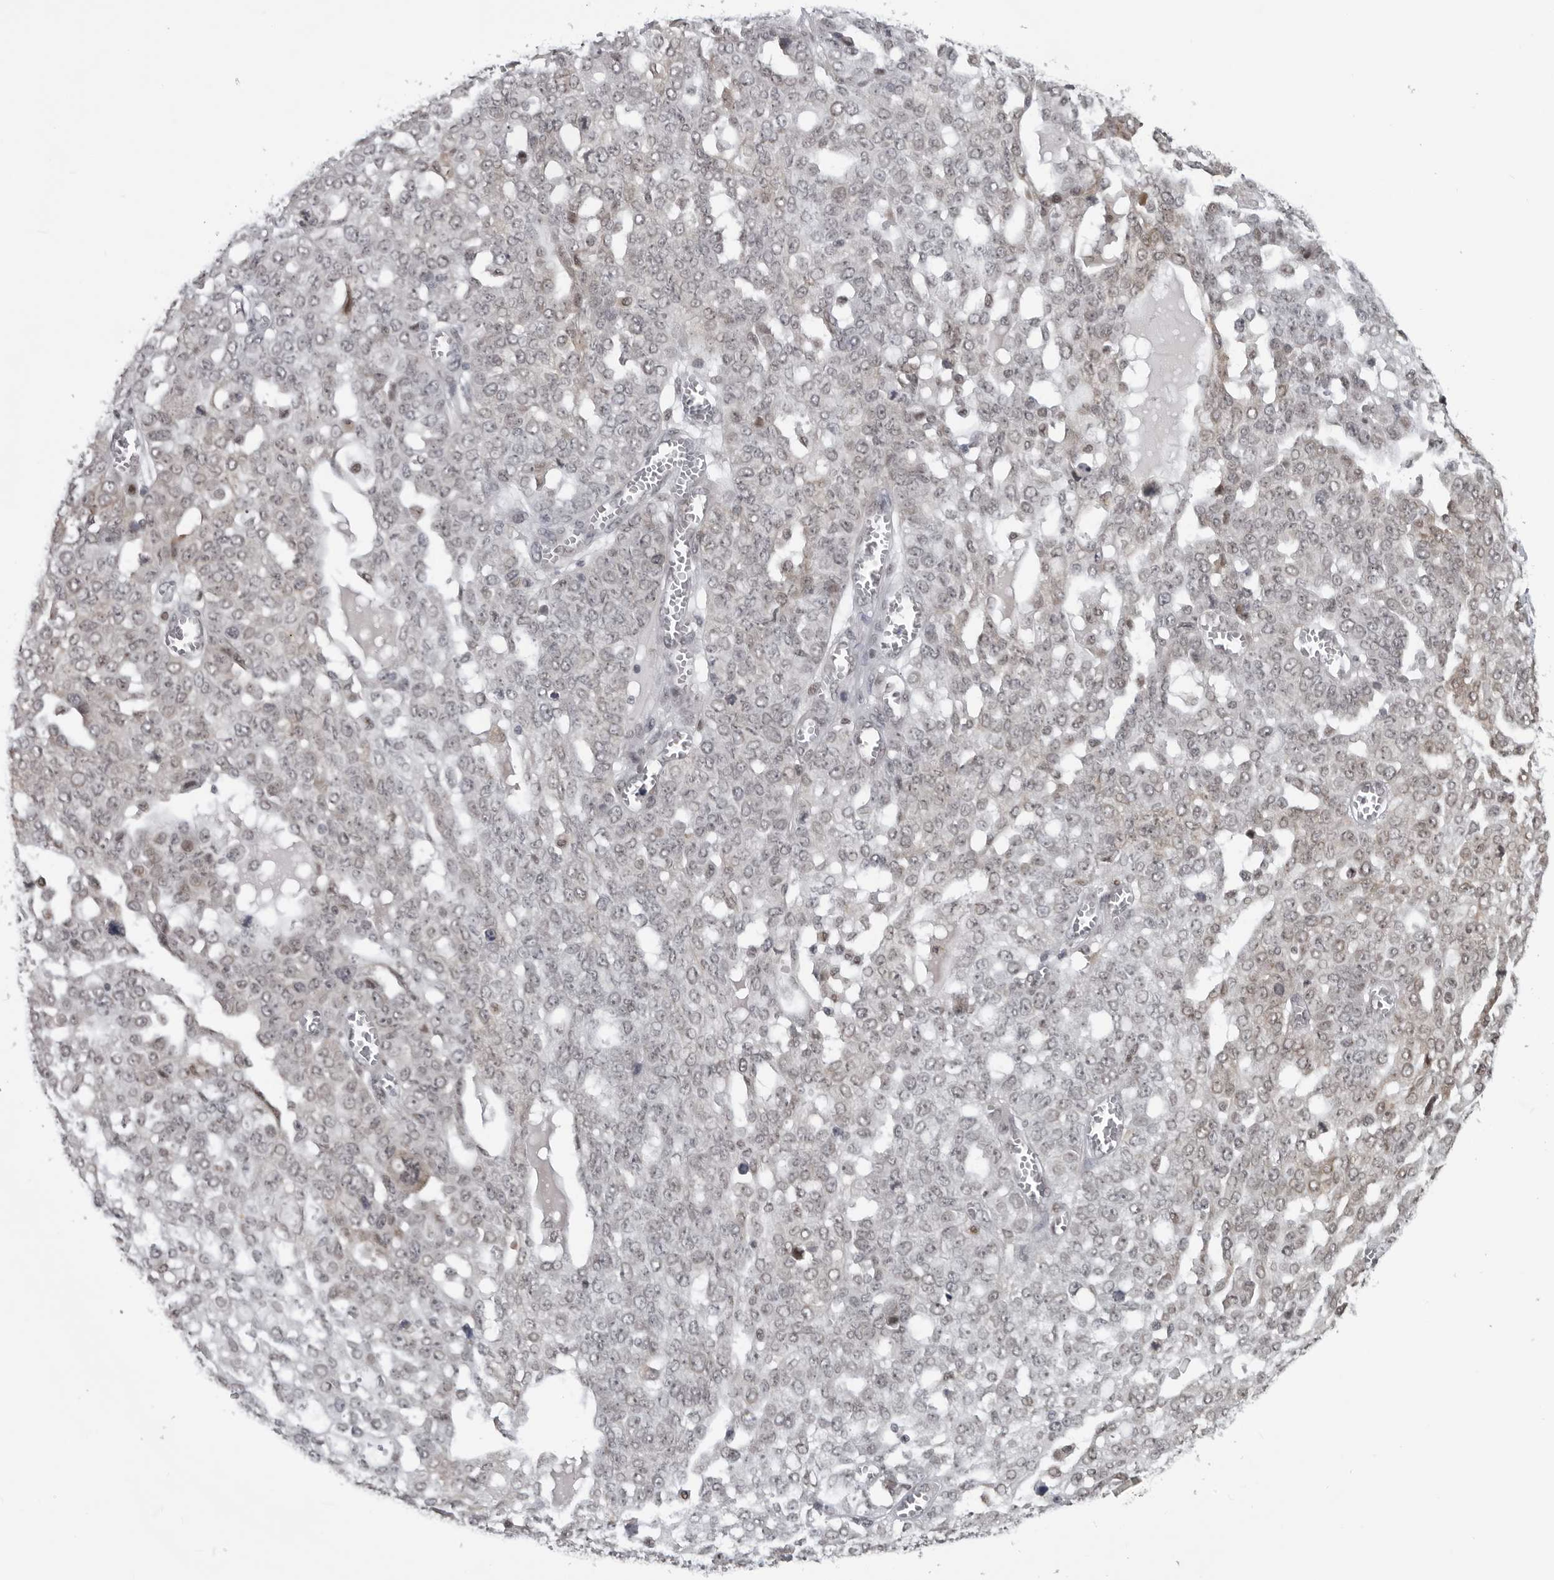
{"staining": {"intensity": "moderate", "quantity": "<25%", "location": "cytoplasmic/membranous"}, "tissue": "ovarian cancer", "cell_type": "Tumor cells", "image_type": "cancer", "snomed": [{"axis": "morphology", "description": "Cystadenocarcinoma, serous, NOS"}, {"axis": "topography", "description": "Soft tissue"}, {"axis": "topography", "description": "Ovary"}], "caption": "Tumor cells show moderate cytoplasmic/membranous positivity in about <25% of cells in serous cystadenocarcinoma (ovarian). (DAB (3,3'-diaminobenzidine) = brown stain, brightfield microscopy at high magnification).", "gene": "MAF", "patient": {"sex": "female", "age": 57}}